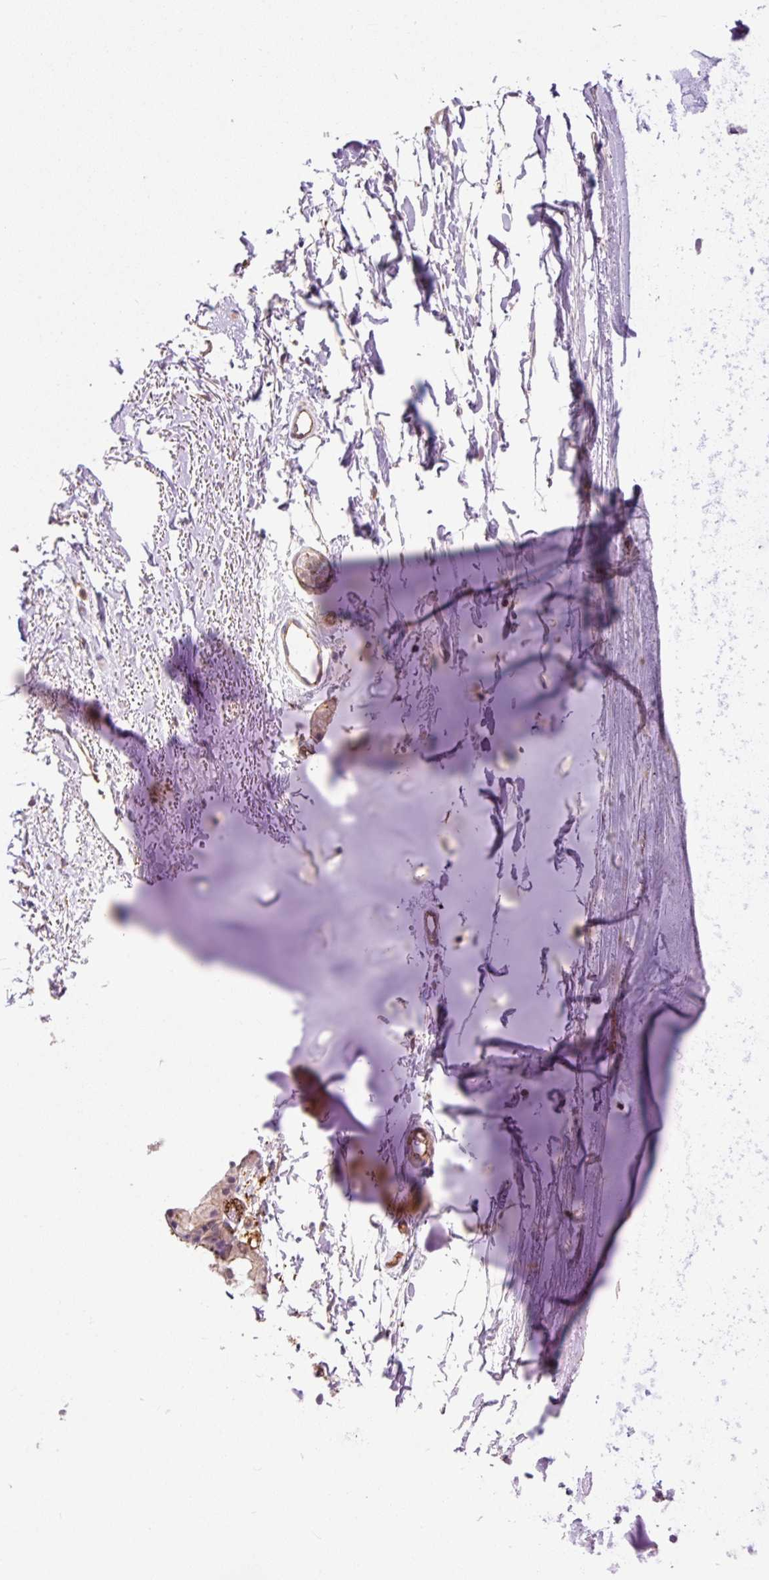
{"staining": {"intensity": "negative", "quantity": "none", "location": "none"}, "tissue": "adipose tissue", "cell_type": "Adipocytes", "image_type": "normal", "snomed": [{"axis": "morphology", "description": "Normal tissue, NOS"}, {"axis": "topography", "description": "Cartilage tissue"}, {"axis": "topography", "description": "Nasopharynx"}], "caption": "An immunohistochemistry photomicrograph of normal adipose tissue is shown. There is no staining in adipocytes of adipose tissue.", "gene": "PPME1", "patient": {"sex": "male", "age": 56}}